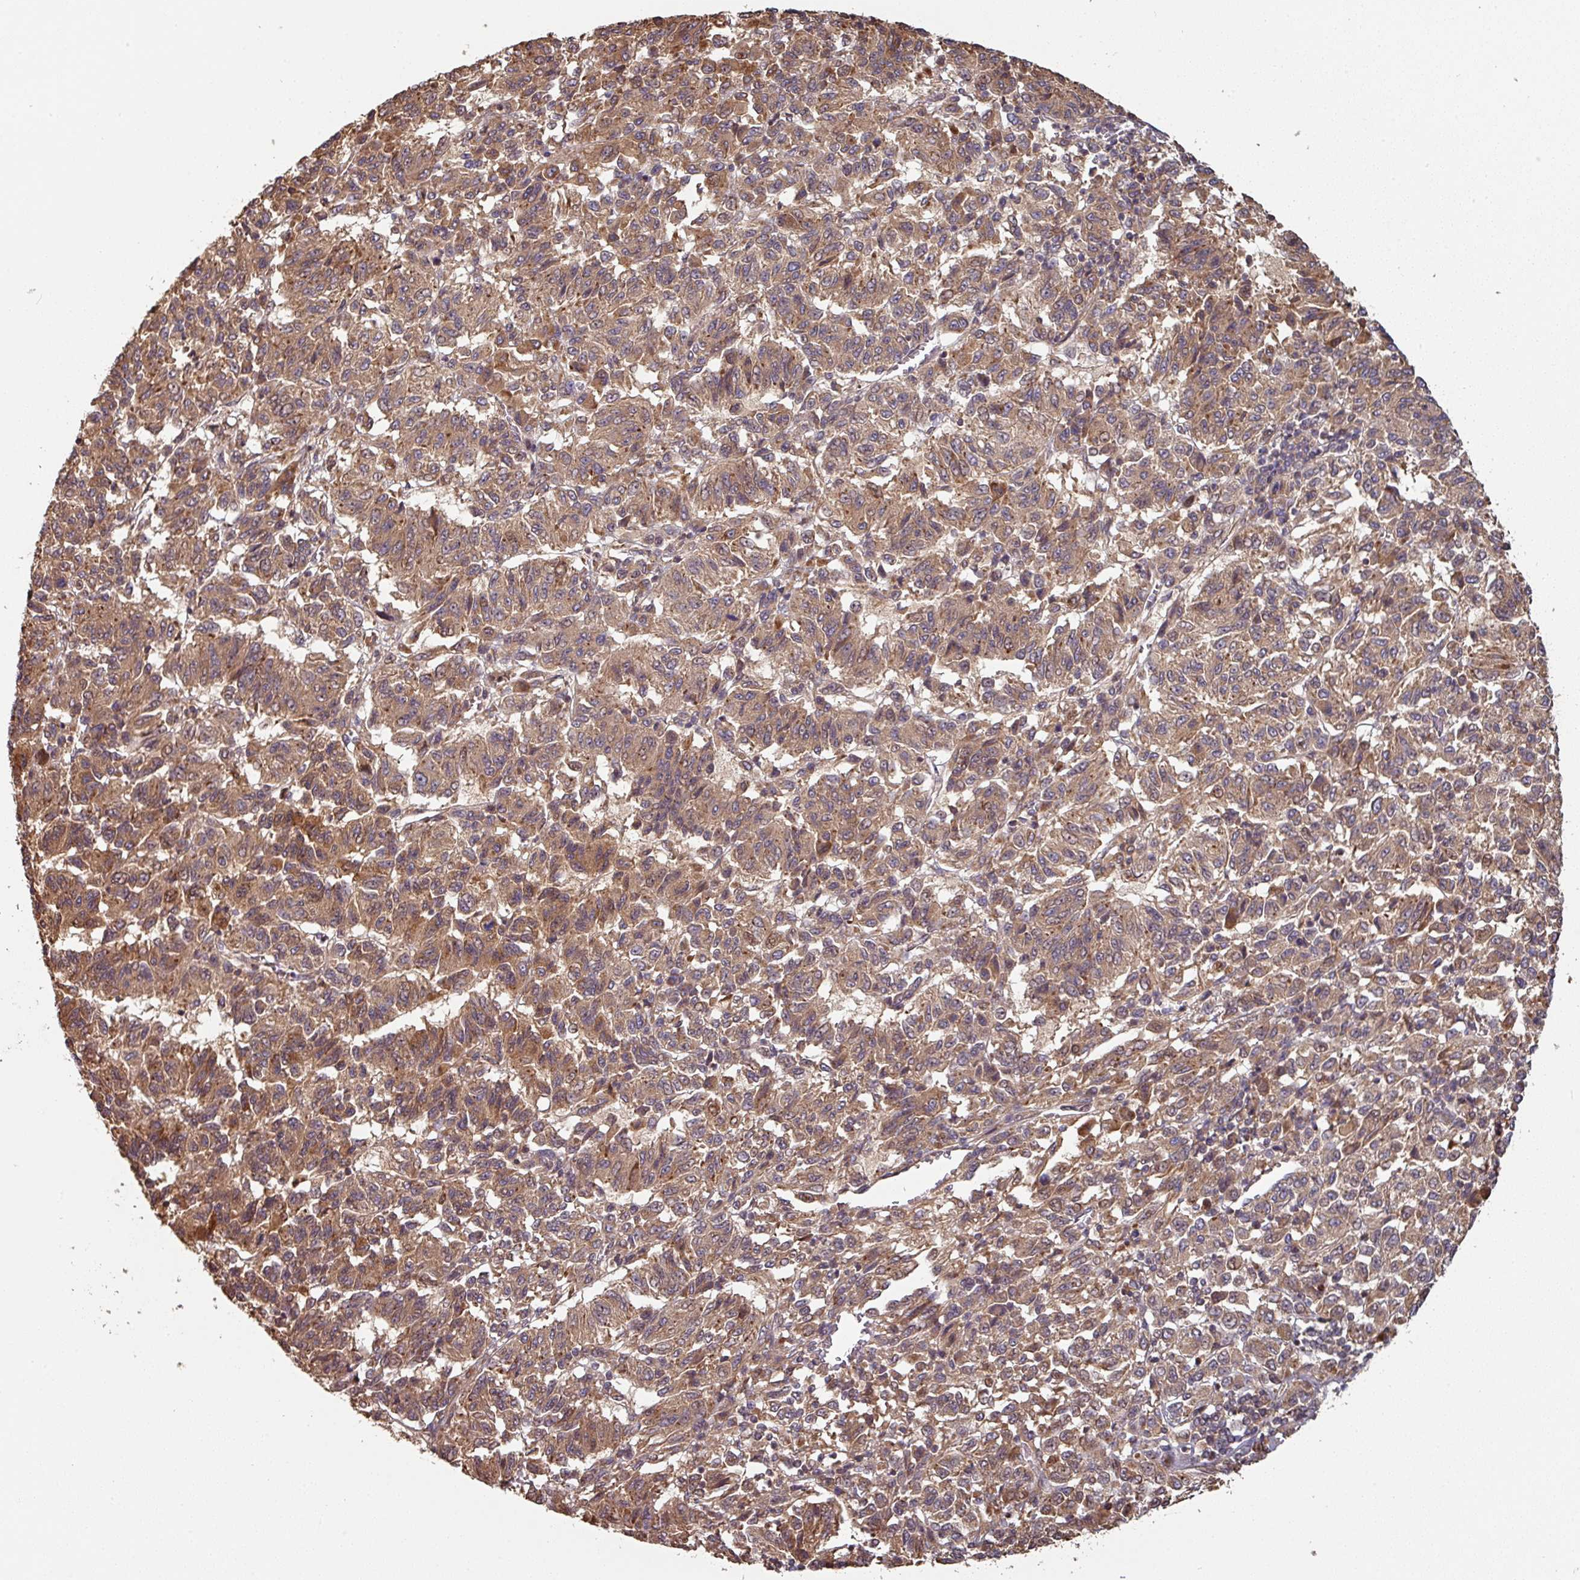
{"staining": {"intensity": "moderate", "quantity": ">75%", "location": "cytoplasmic/membranous"}, "tissue": "melanoma", "cell_type": "Tumor cells", "image_type": "cancer", "snomed": [{"axis": "morphology", "description": "Malignant melanoma, Metastatic site"}, {"axis": "topography", "description": "Lung"}], "caption": "Moderate cytoplasmic/membranous protein staining is present in about >75% of tumor cells in melanoma.", "gene": "SIK1", "patient": {"sex": "male", "age": 64}}